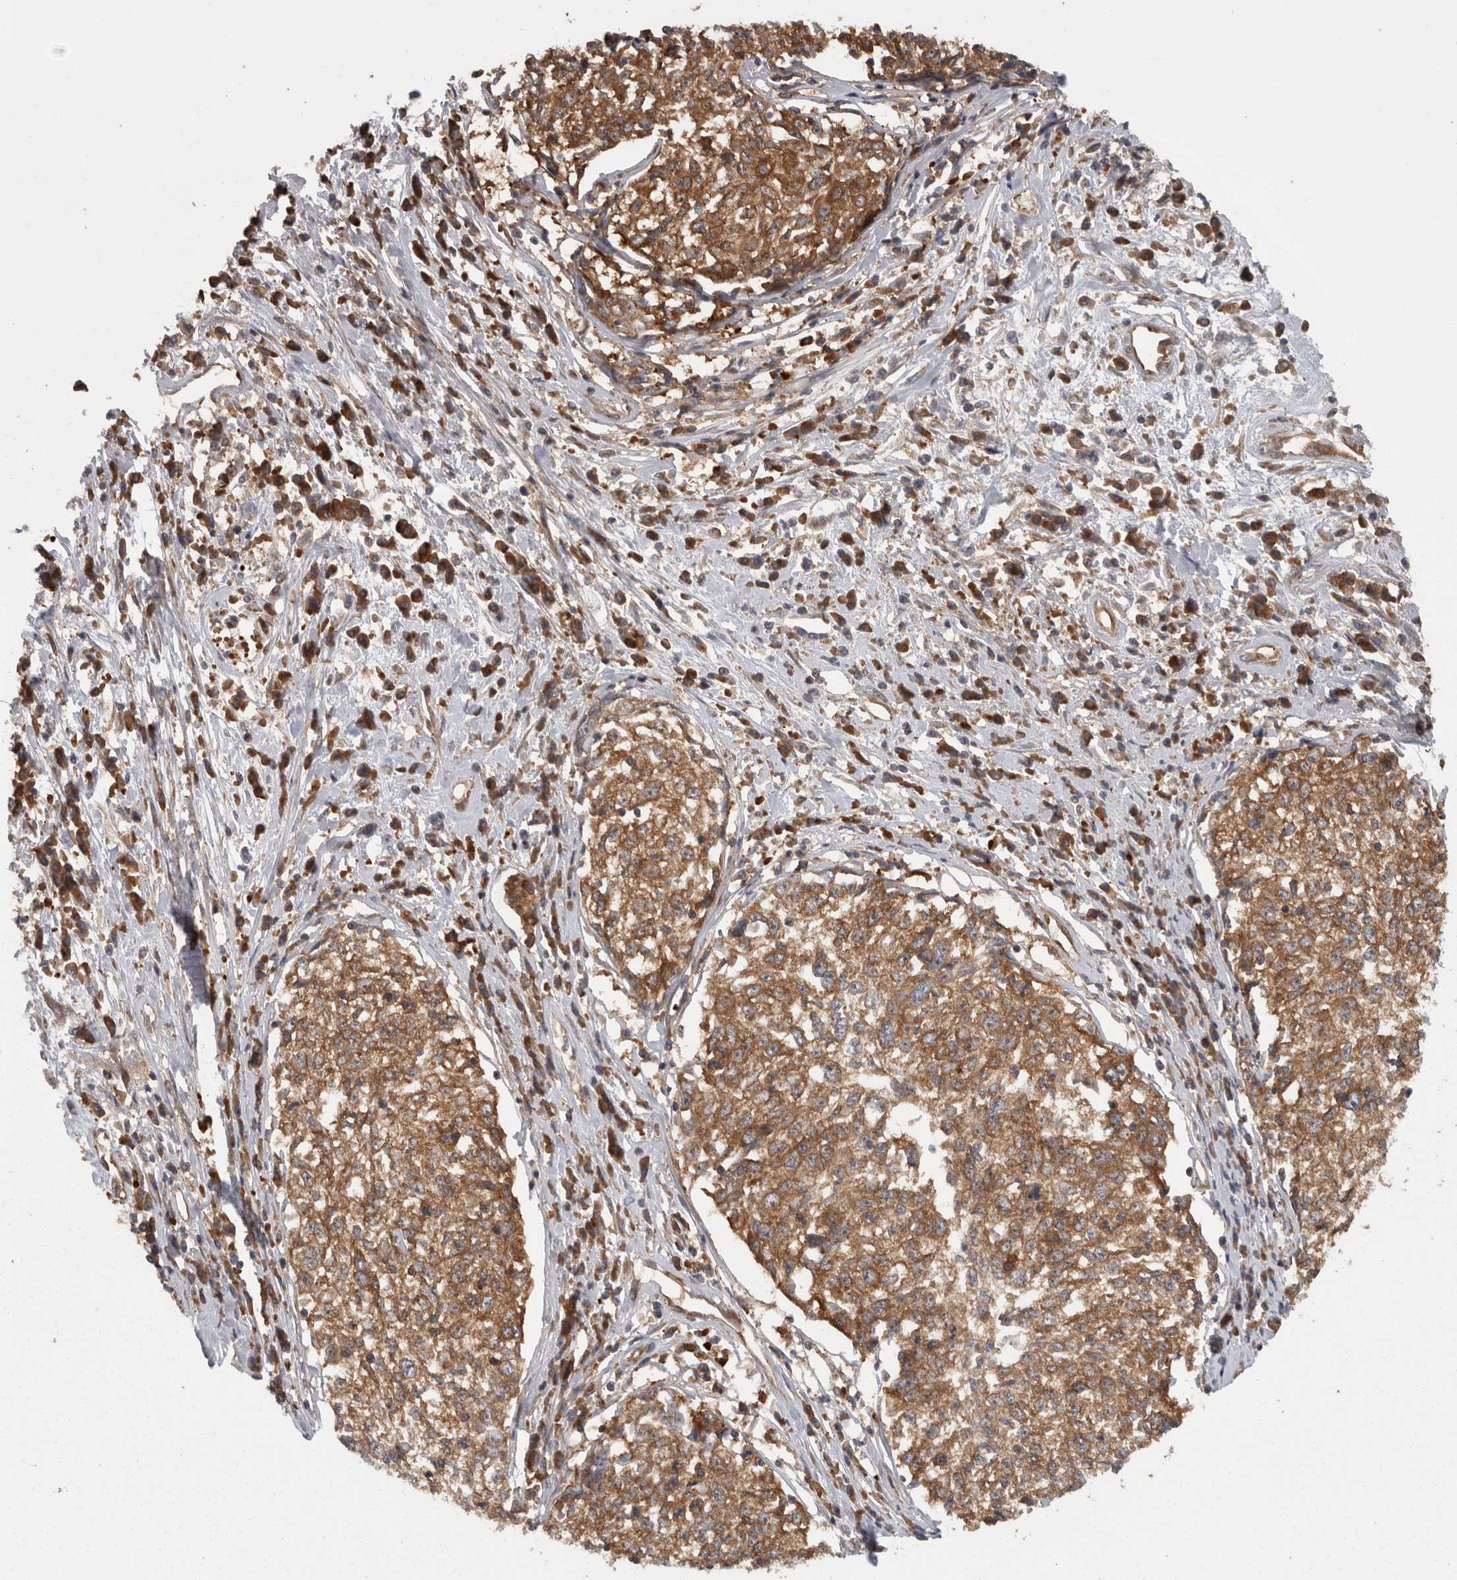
{"staining": {"intensity": "moderate", "quantity": ">75%", "location": "cytoplasmic/membranous"}, "tissue": "cervical cancer", "cell_type": "Tumor cells", "image_type": "cancer", "snomed": [{"axis": "morphology", "description": "Squamous cell carcinoma, NOS"}, {"axis": "topography", "description": "Cervix"}], "caption": "Cervical cancer (squamous cell carcinoma) stained with a brown dye demonstrates moderate cytoplasmic/membranous positive staining in about >75% of tumor cells.", "gene": "SMCR8", "patient": {"sex": "female", "age": 57}}